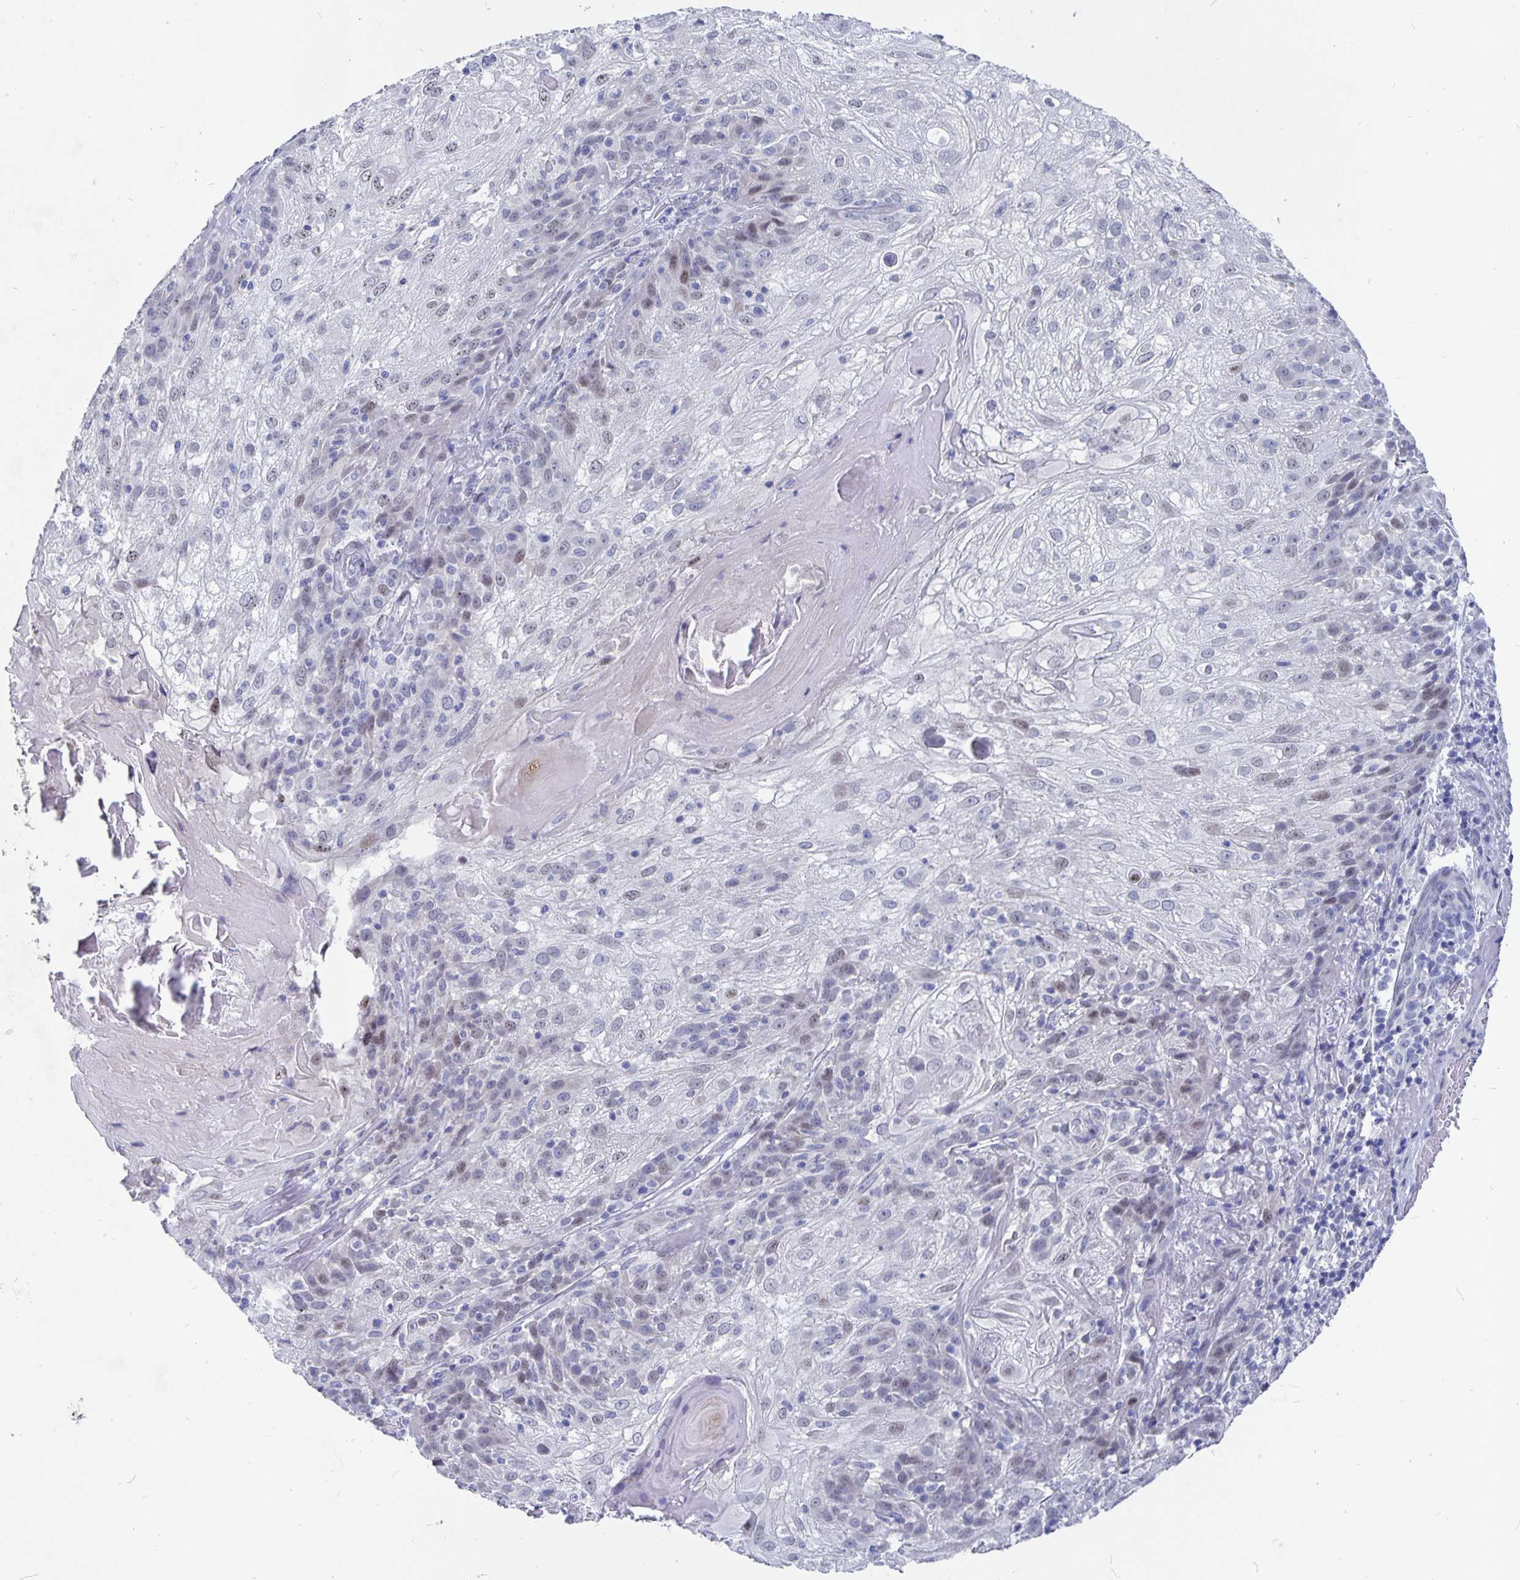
{"staining": {"intensity": "weak", "quantity": "<25%", "location": "nuclear"}, "tissue": "skin cancer", "cell_type": "Tumor cells", "image_type": "cancer", "snomed": [{"axis": "morphology", "description": "Normal tissue, NOS"}, {"axis": "morphology", "description": "Squamous cell carcinoma, NOS"}, {"axis": "topography", "description": "Skin"}], "caption": "Immunohistochemical staining of human skin squamous cell carcinoma displays no significant positivity in tumor cells. (Stains: DAB (3,3'-diaminobenzidine) immunohistochemistry (IHC) with hematoxylin counter stain, Microscopy: brightfield microscopy at high magnification).", "gene": "SMOC1", "patient": {"sex": "female", "age": 83}}